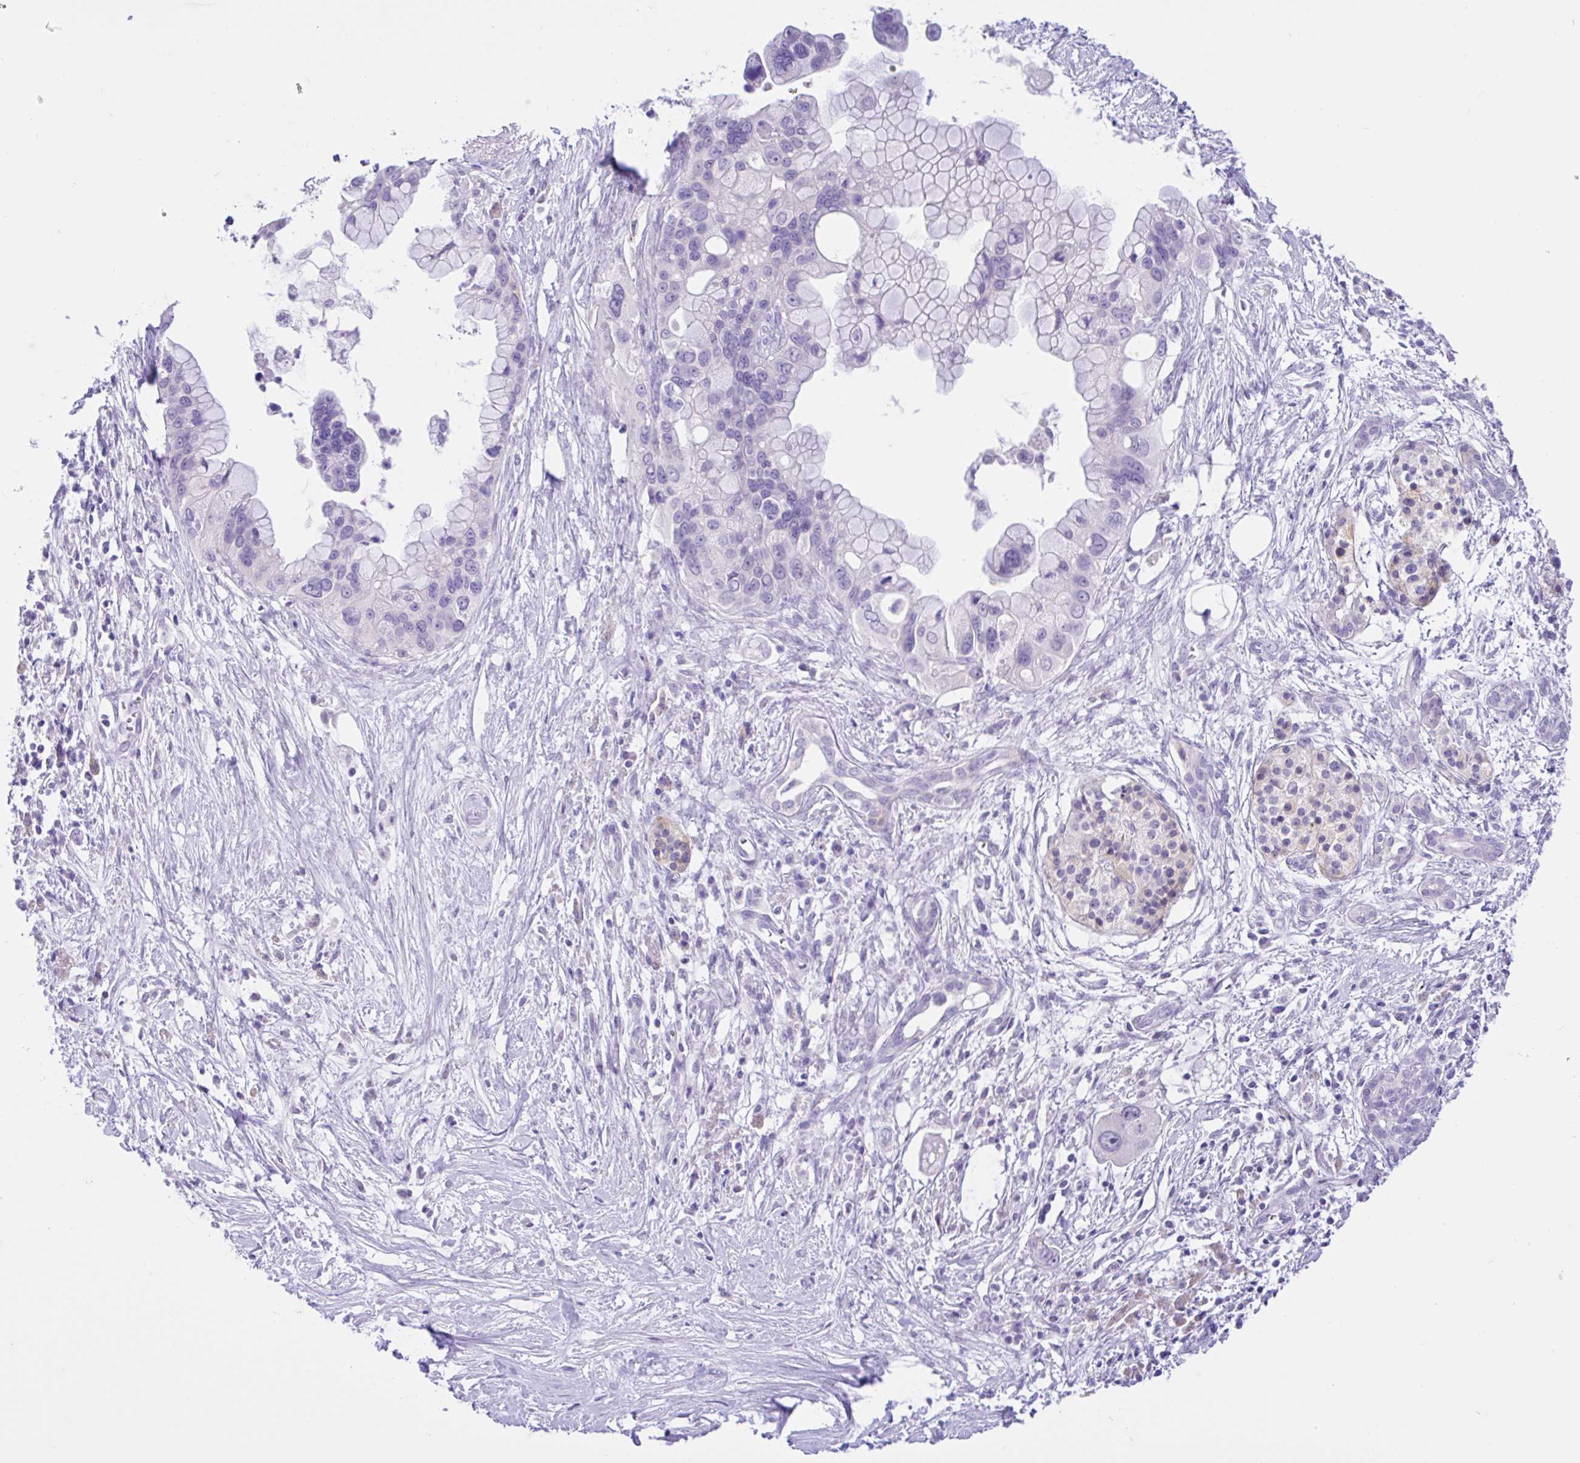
{"staining": {"intensity": "negative", "quantity": "none", "location": "none"}, "tissue": "pancreatic cancer", "cell_type": "Tumor cells", "image_type": "cancer", "snomed": [{"axis": "morphology", "description": "Adenocarcinoma, NOS"}, {"axis": "topography", "description": "Pancreas"}], "caption": "Pancreatic adenocarcinoma stained for a protein using IHC shows no staining tumor cells.", "gene": "ANO4", "patient": {"sex": "female", "age": 83}}